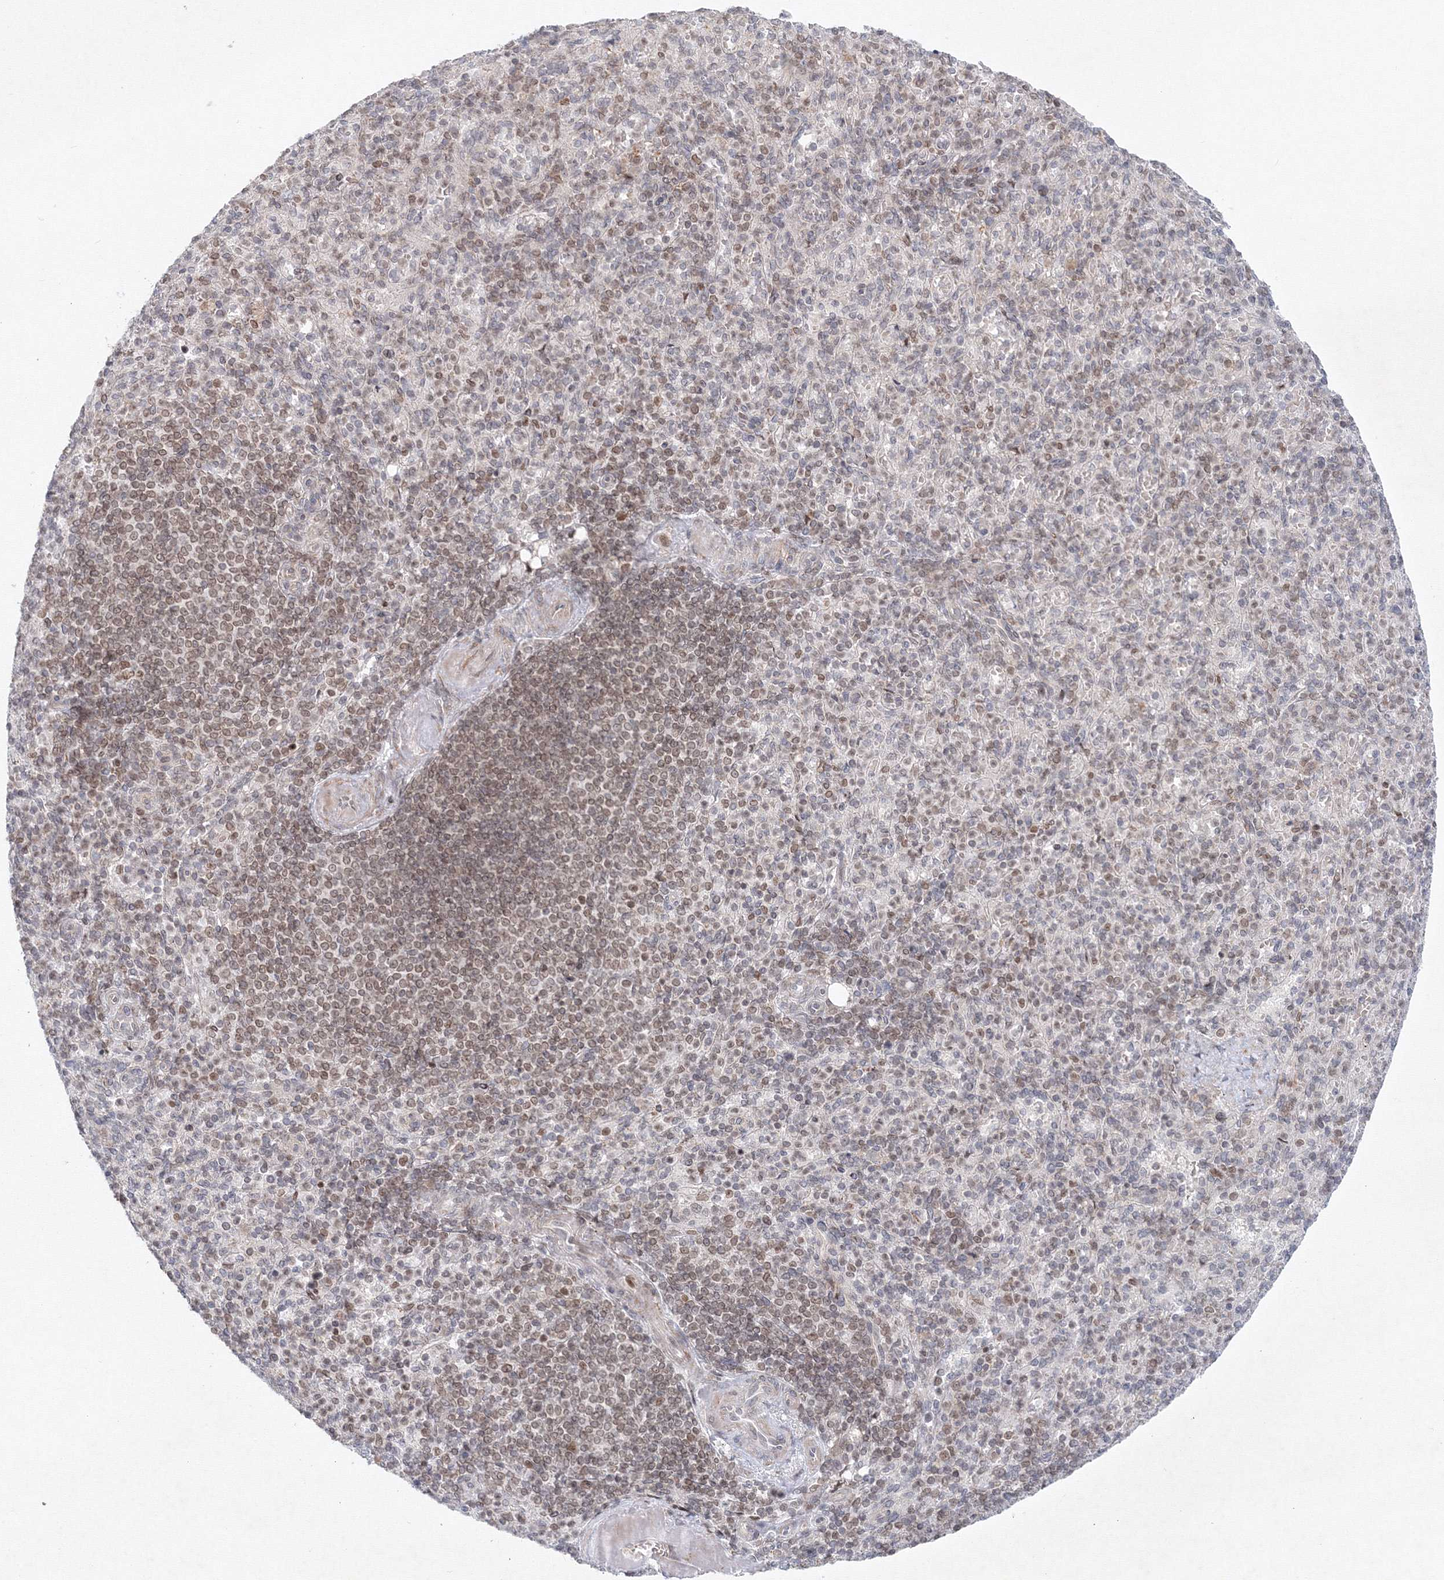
{"staining": {"intensity": "weak", "quantity": "25%-75%", "location": "nuclear"}, "tissue": "spleen", "cell_type": "Cells in red pulp", "image_type": "normal", "snomed": [{"axis": "morphology", "description": "Normal tissue, NOS"}, {"axis": "topography", "description": "Spleen"}], "caption": "IHC of unremarkable human spleen exhibits low levels of weak nuclear staining in approximately 25%-75% of cells in red pulp.", "gene": "KIF4A", "patient": {"sex": "female", "age": 74}}